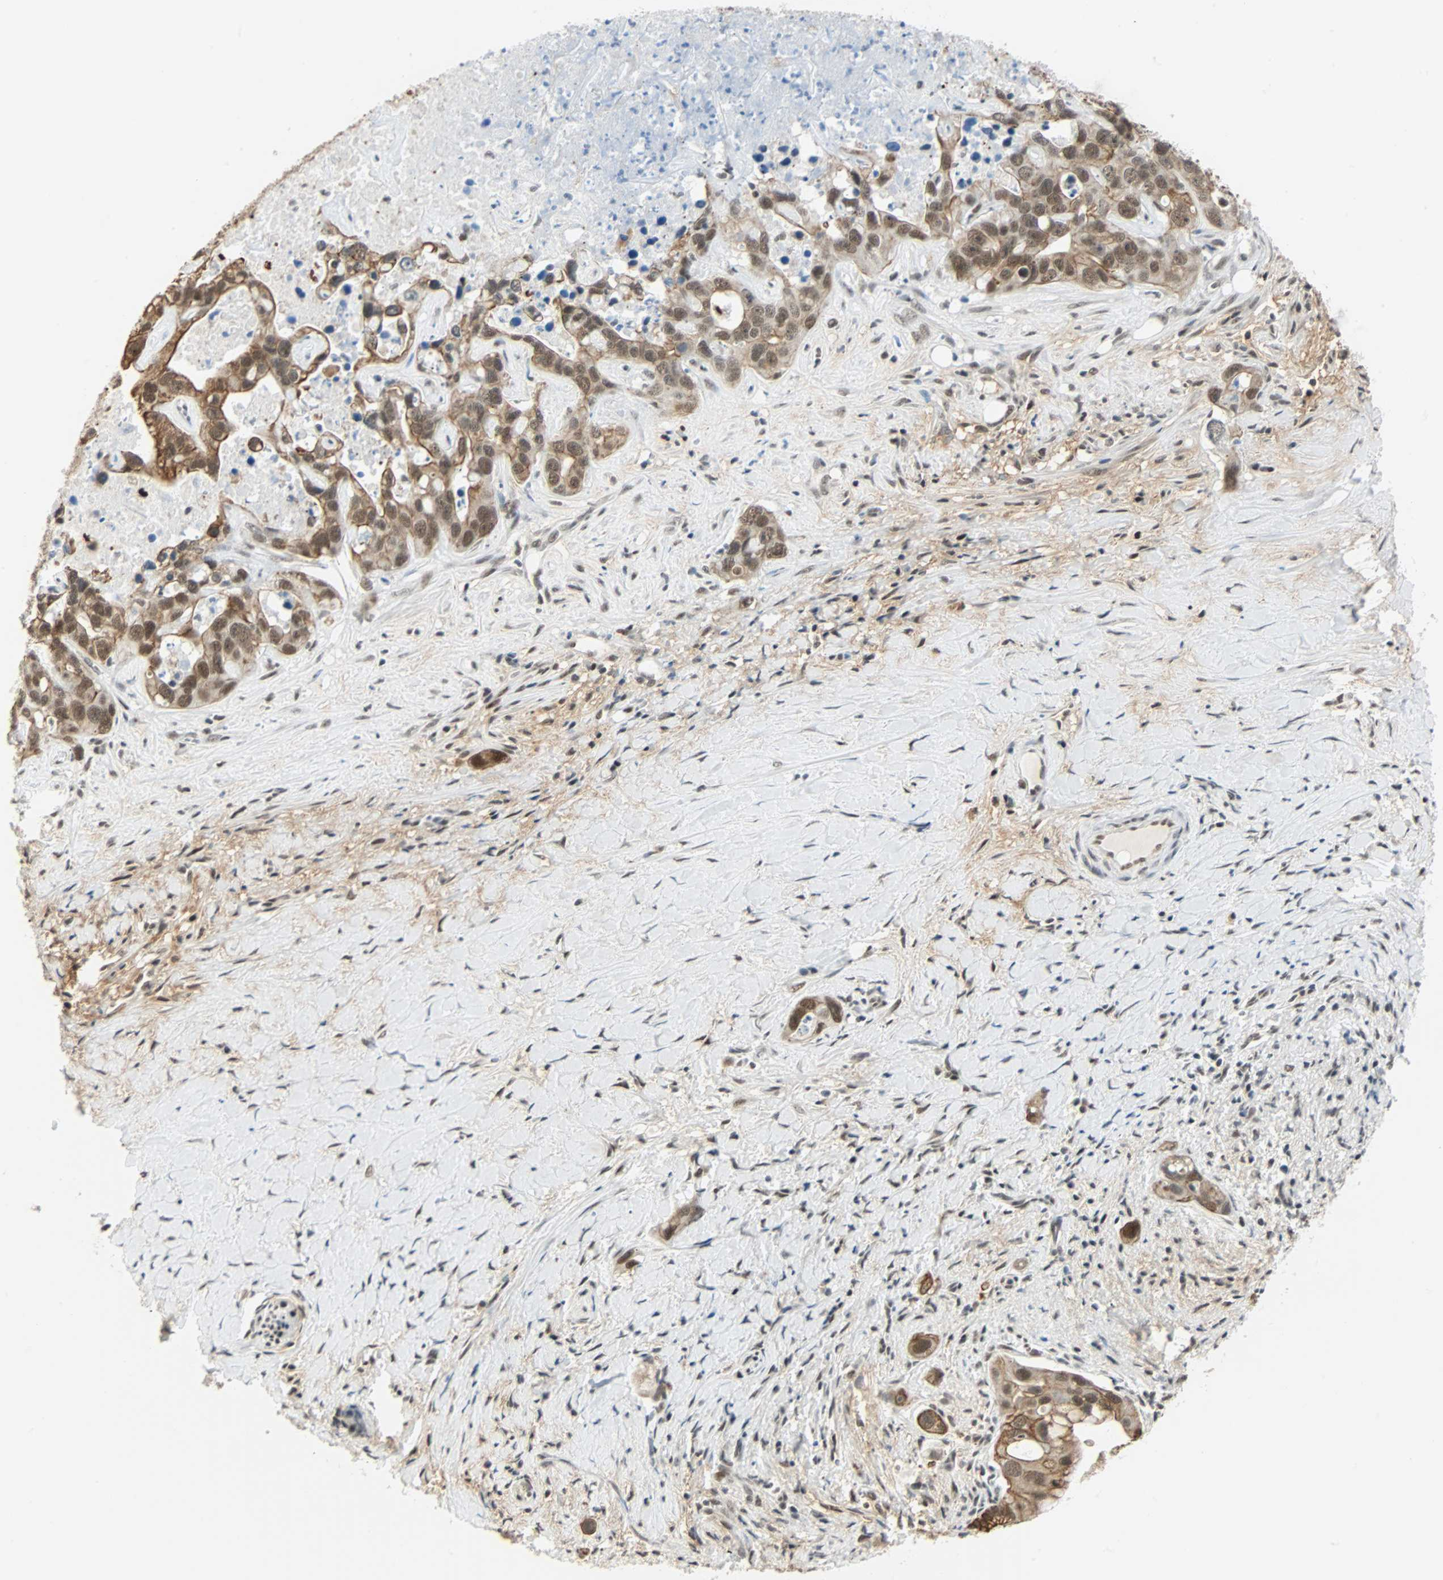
{"staining": {"intensity": "moderate", "quantity": ">75%", "location": "cytoplasmic/membranous,nuclear"}, "tissue": "liver cancer", "cell_type": "Tumor cells", "image_type": "cancer", "snomed": [{"axis": "morphology", "description": "Cholangiocarcinoma"}, {"axis": "topography", "description": "Liver"}], "caption": "Liver cancer was stained to show a protein in brown. There is medium levels of moderate cytoplasmic/membranous and nuclear expression in approximately >75% of tumor cells.", "gene": "NELFE", "patient": {"sex": "female", "age": 65}}